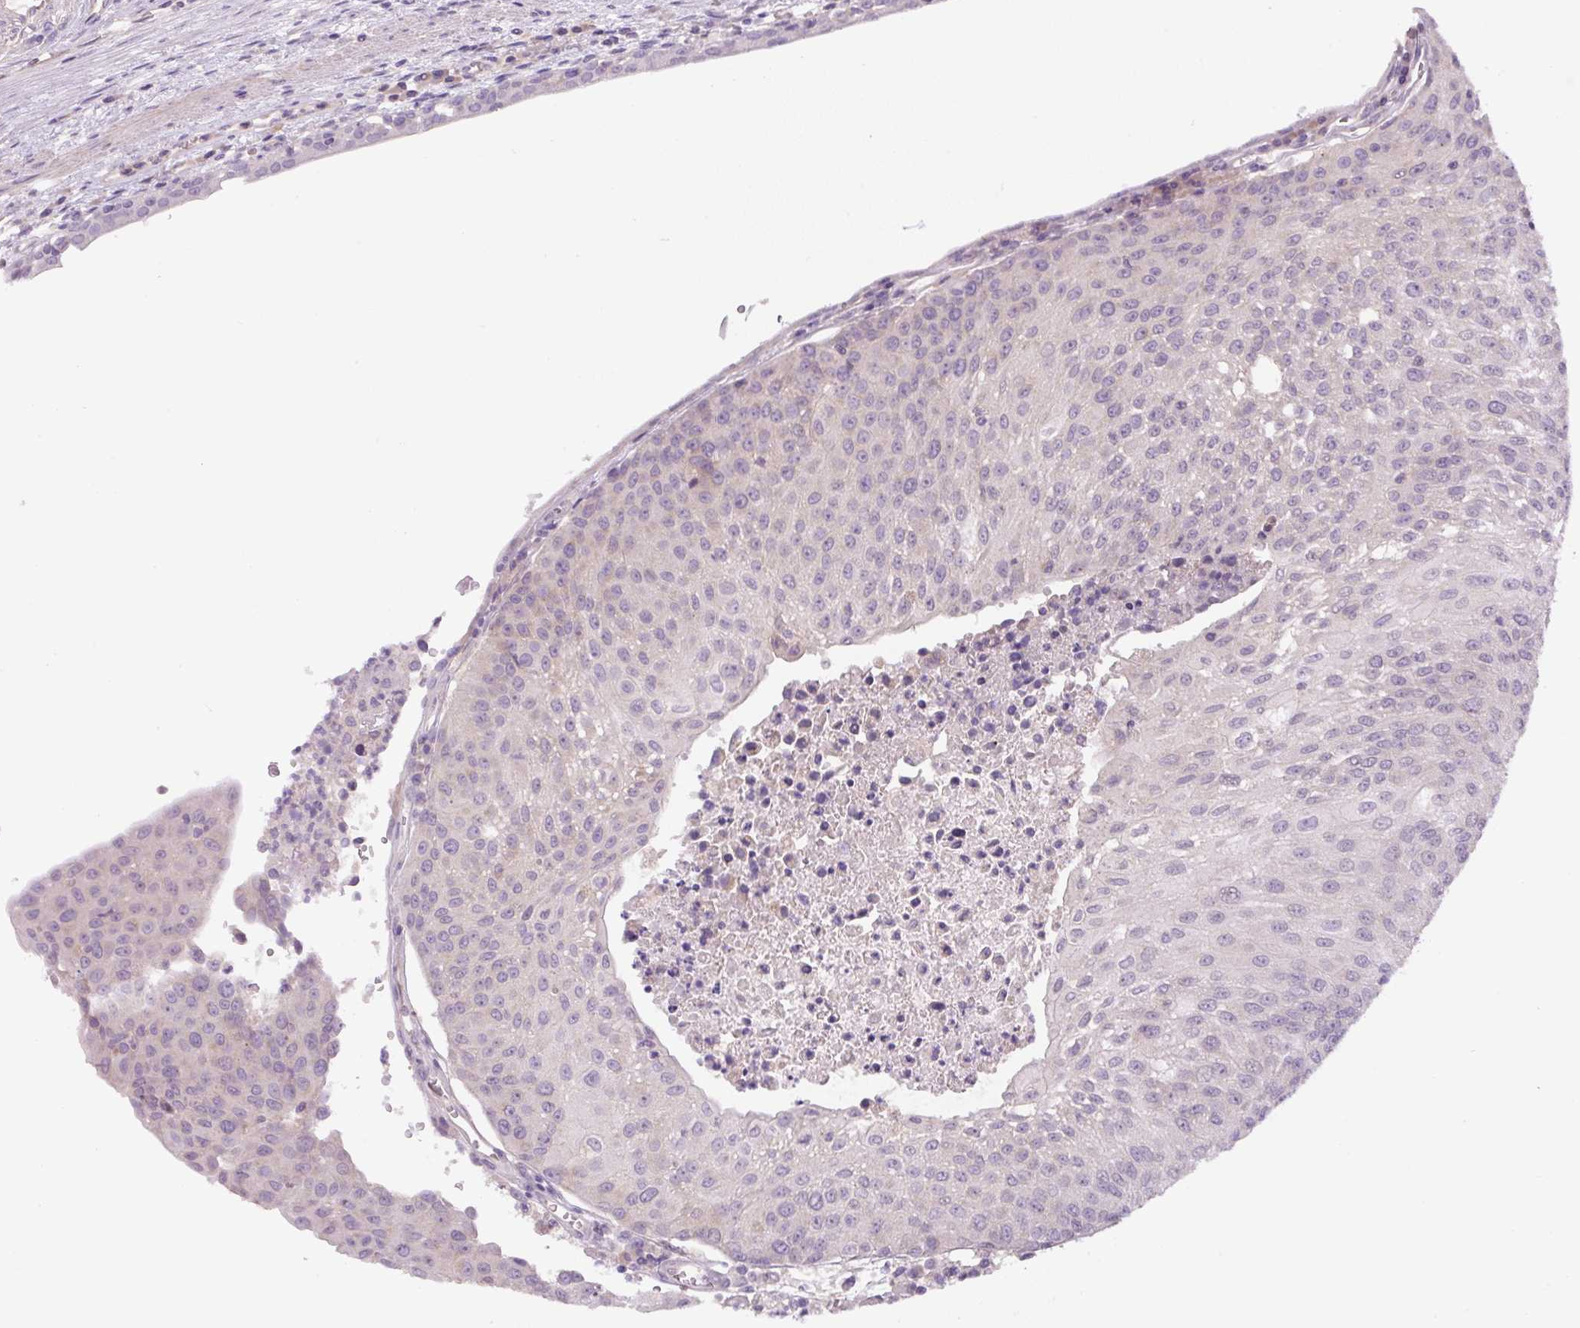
{"staining": {"intensity": "negative", "quantity": "none", "location": "none"}, "tissue": "urothelial cancer", "cell_type": "Tumor cells", "image_type": "cancer", "snomed": [{"axis": "morphology", "description": "Urothelial carcinoma, High grade"}, {"axis": "topography", "description": "Urinary bladder"}], "caption": "Tumor cells are negative for brown protein staining in urothelial cancer. Nuclei are stained in blue.", "gene": "UBL3", "patient": {"sex": "female", "age": 85}}